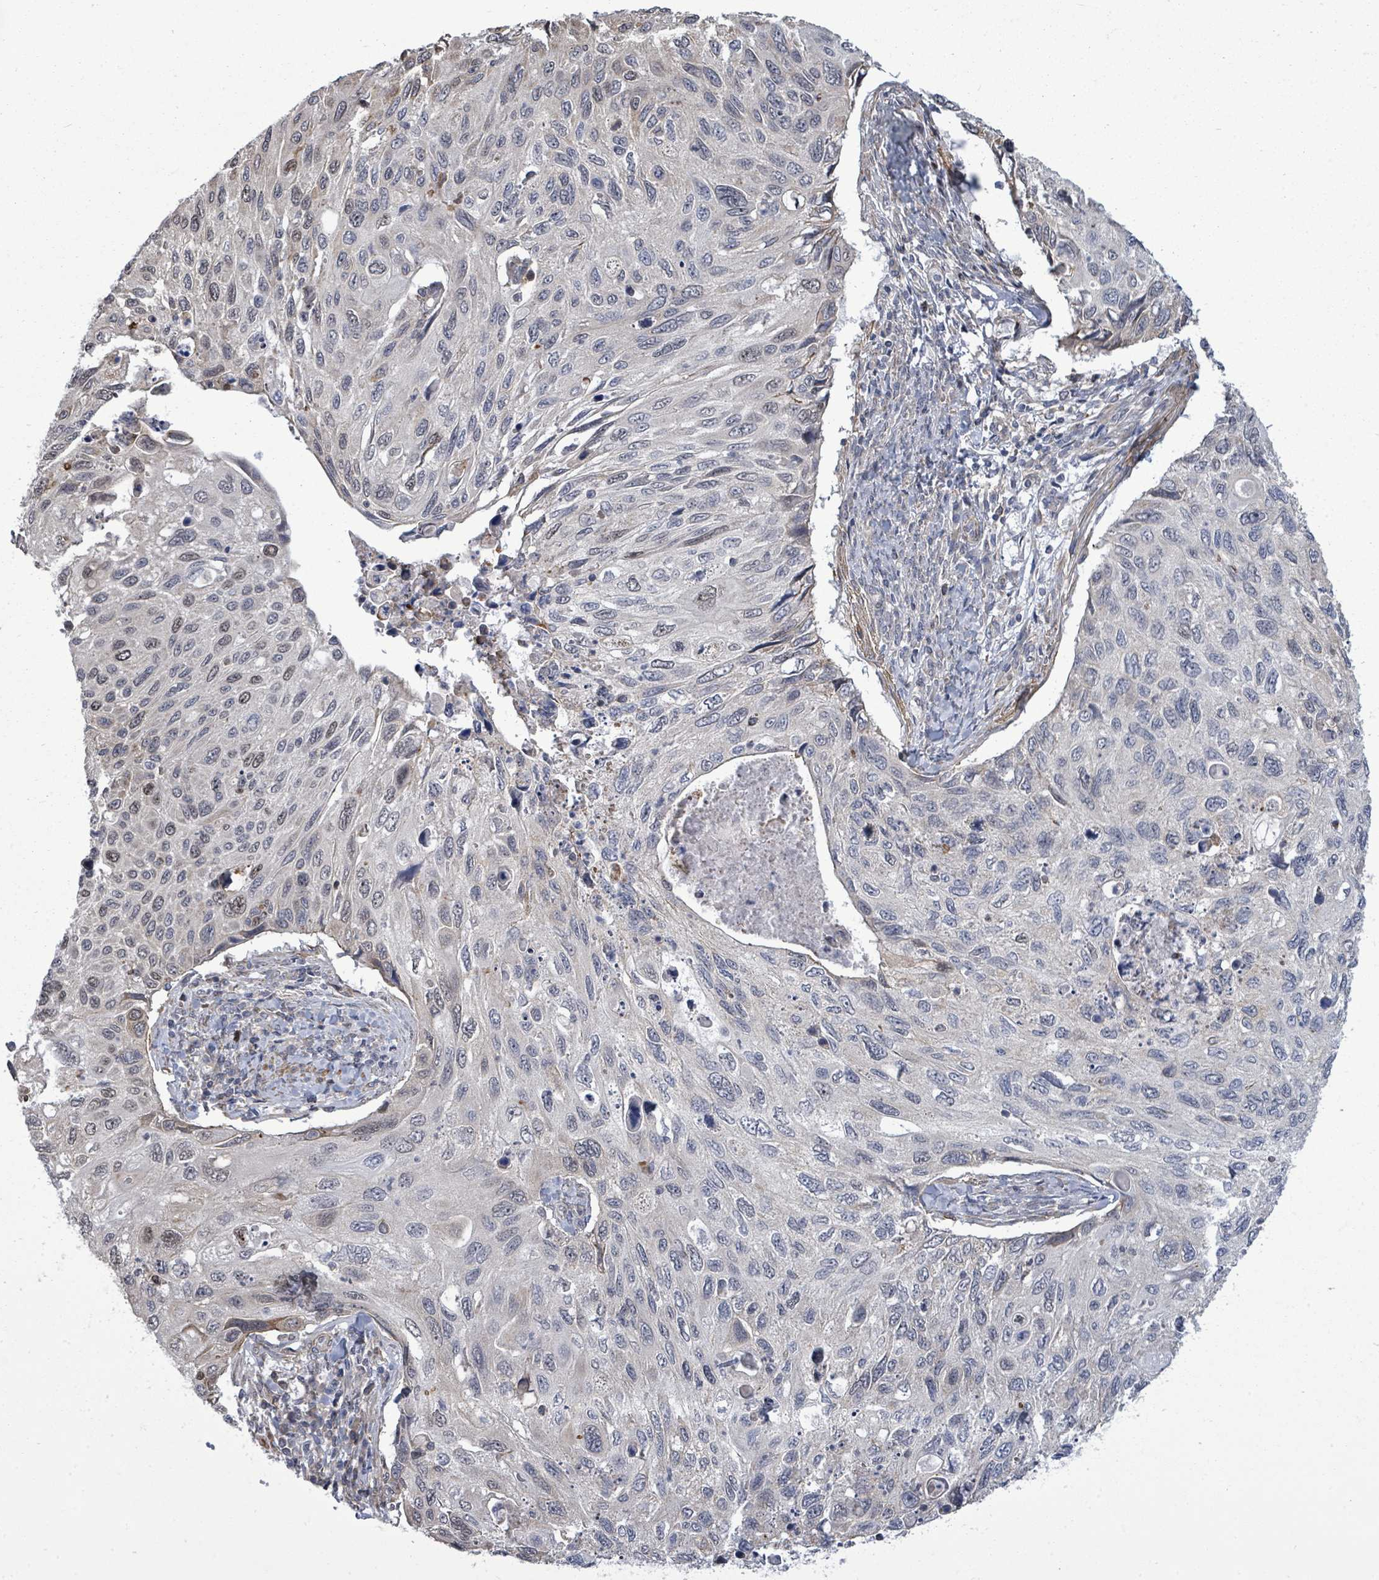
{"staining": {"intensity": "negative", "quantity": "none", "location": "none"}, "tissue": "cervical cancer", "cell_type": "Tumor cells", "image_type": "cancer", "snomed": [{"axis": "morphology", "description": "Squamous cell carcinoma, NOS"}, {"axis": "topography", "description": "Cervix"}], "caption": "The IHC micrograph has no significant staining in tumor cells of cervical cancer (squamous cell carcinoma) tissue.", "gene": "PAPSS1", "patient": {"sex": "female", "age": 70}}